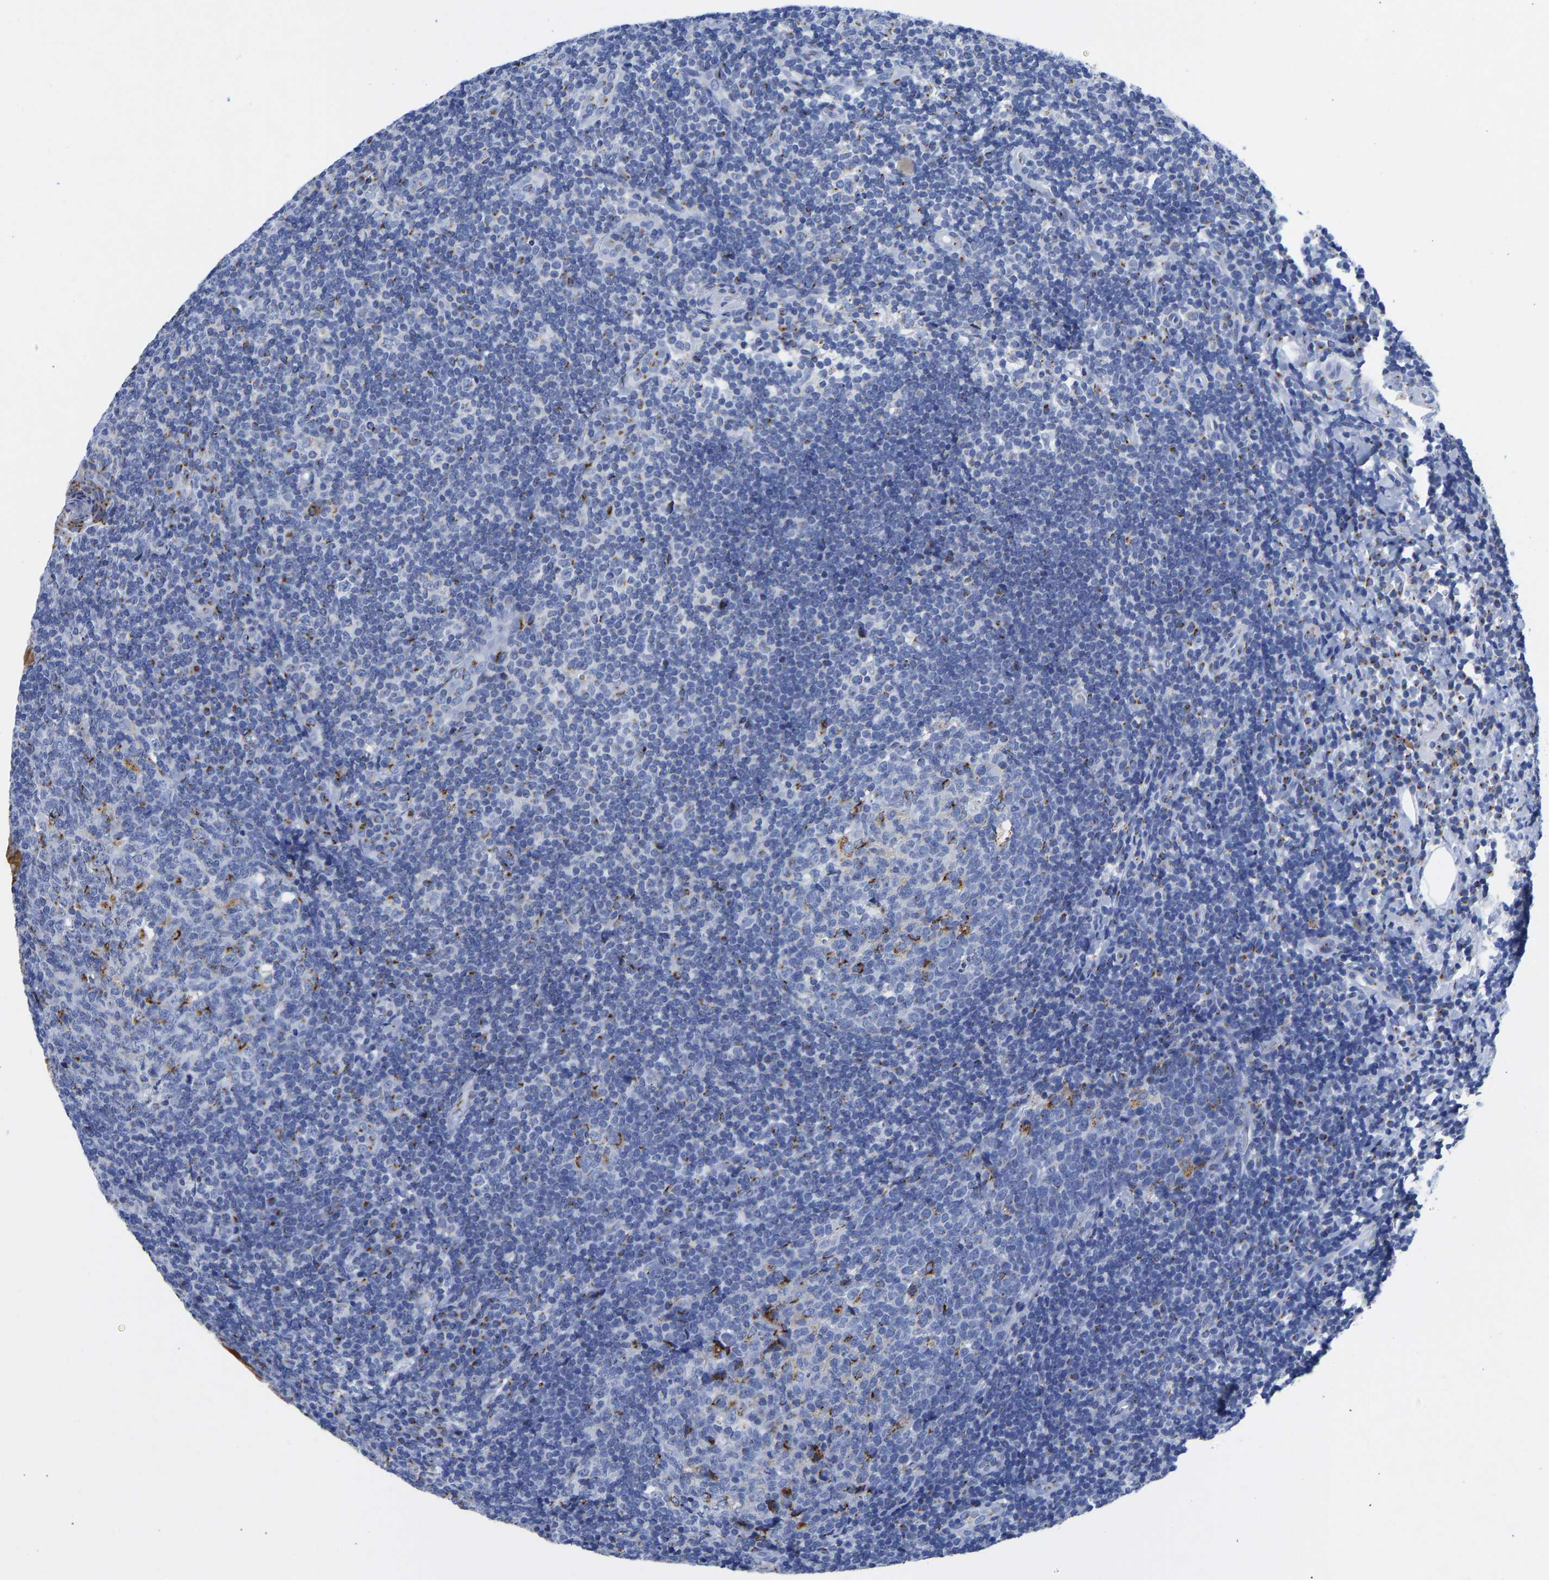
{"staining": {"intensity": "moderate", "quantity": "<25%", "location": "cytoplasmic/membranous"}, "tissue": "tonsil", "cell_type": "Germinal center cells", "image_type": "normal", "snomed": [{"axis": "morphology", "description": "Normal tissue, NOS"}, {"axis": "topography", "description": "Tonsil"}], "caption": "Tonsil stained for a protein exhibits moderate cytoplasmic/membranous positivity in germinal center cells. Using DAB (3,3'-diaminobenzidine) (brown) and hematoxylin (blue) stains, captured at high magnification using brightfield microscopy.", "gene": "TMEM87A", "patient": {"sex": "male", "age": 37}}